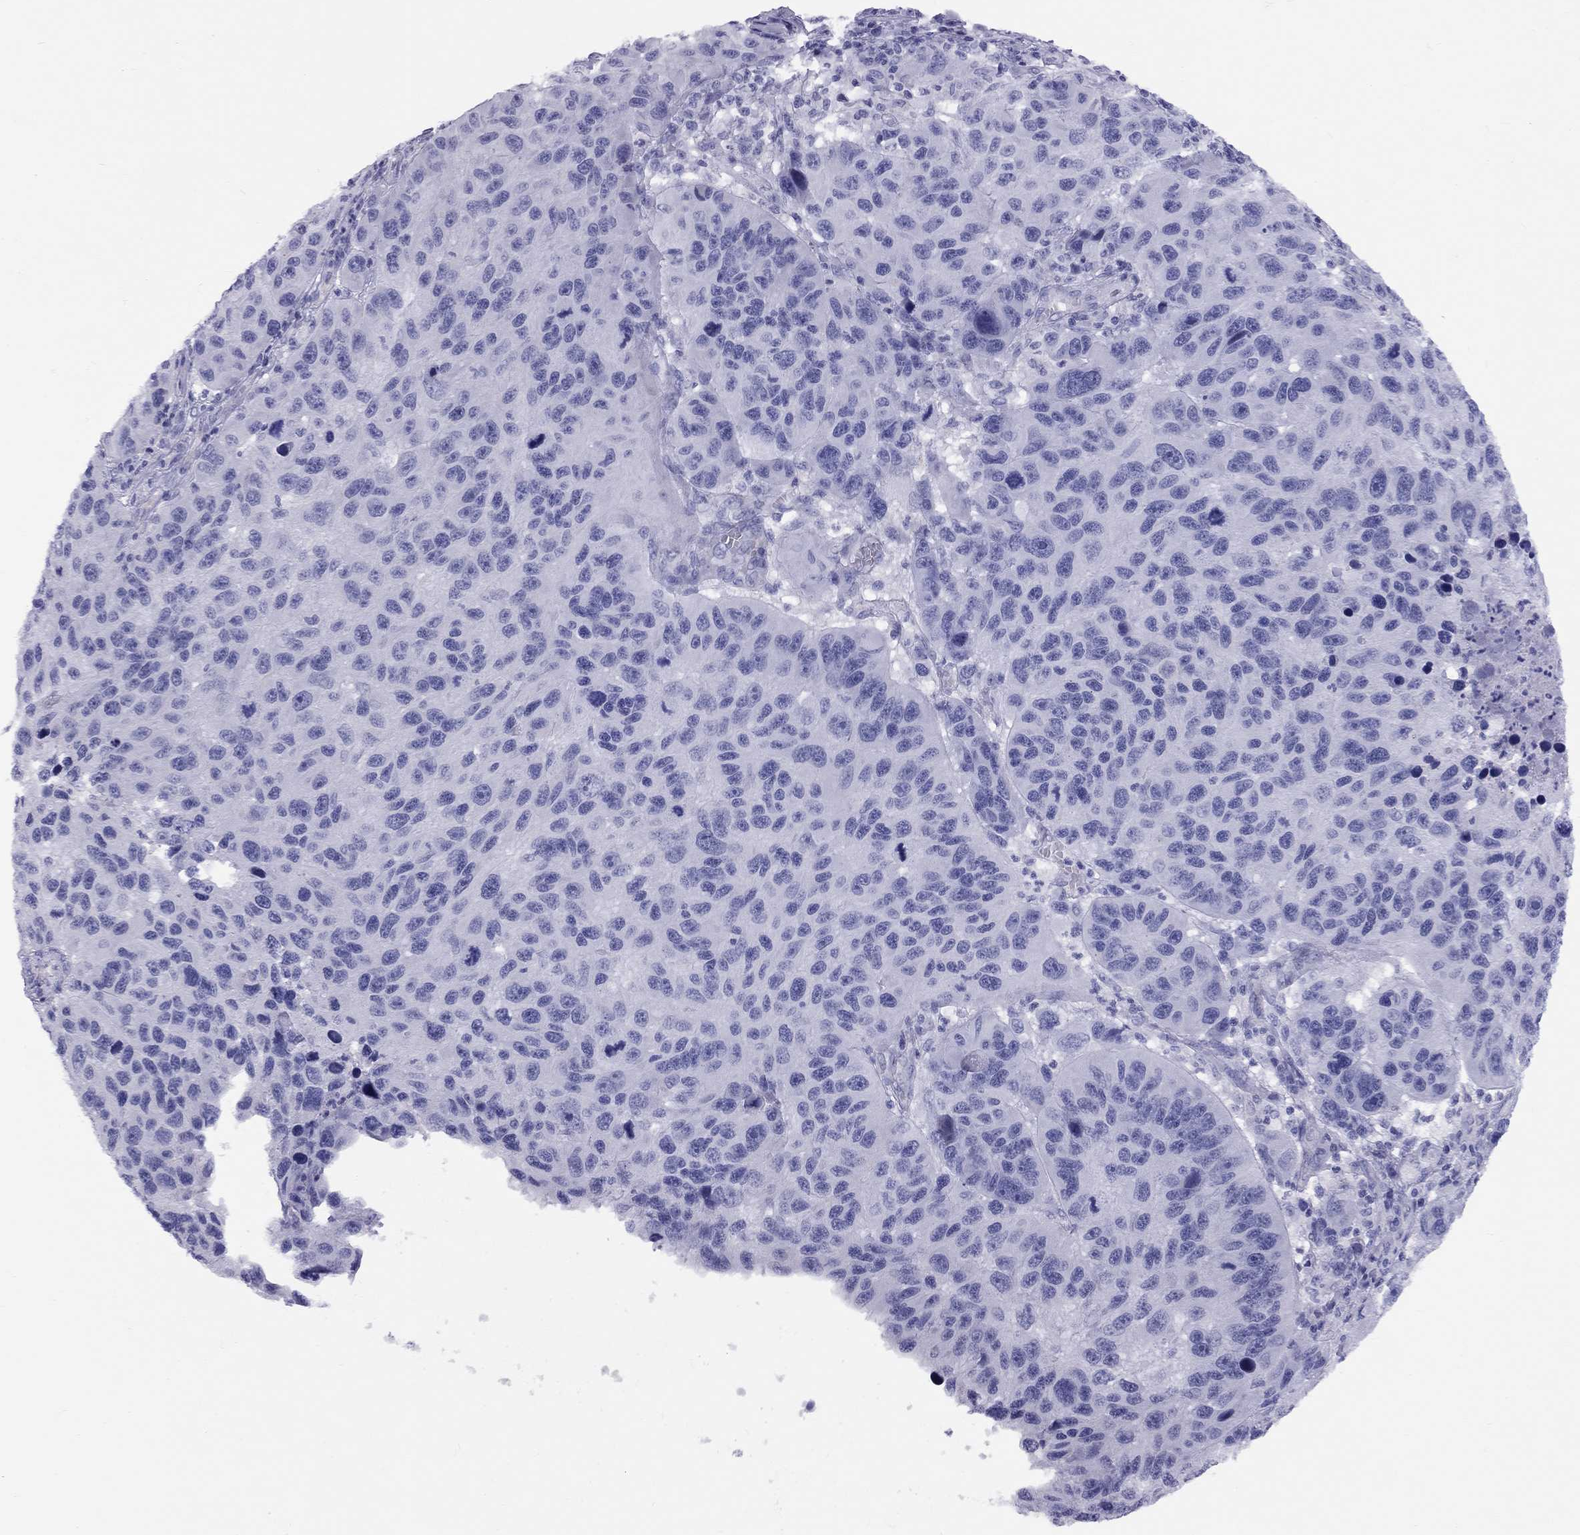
{"staining": {"intensity": "negative", "quantity": "none", "location": "none"}, "tissue": "melanoma", "cell_type": "Tumor cells", "image_type": "cancer", "snomed": [{"axis": "morphology", "description": "Malignant melanoma, NOS"}, {"axis": "topography", "description": "Skin"}], "caption": "Protein analysis of melanoma exhibits no significant positivity in tumor cells.", "gene": "FSCN3", "patient": {"sex": "male", "age": 53}}